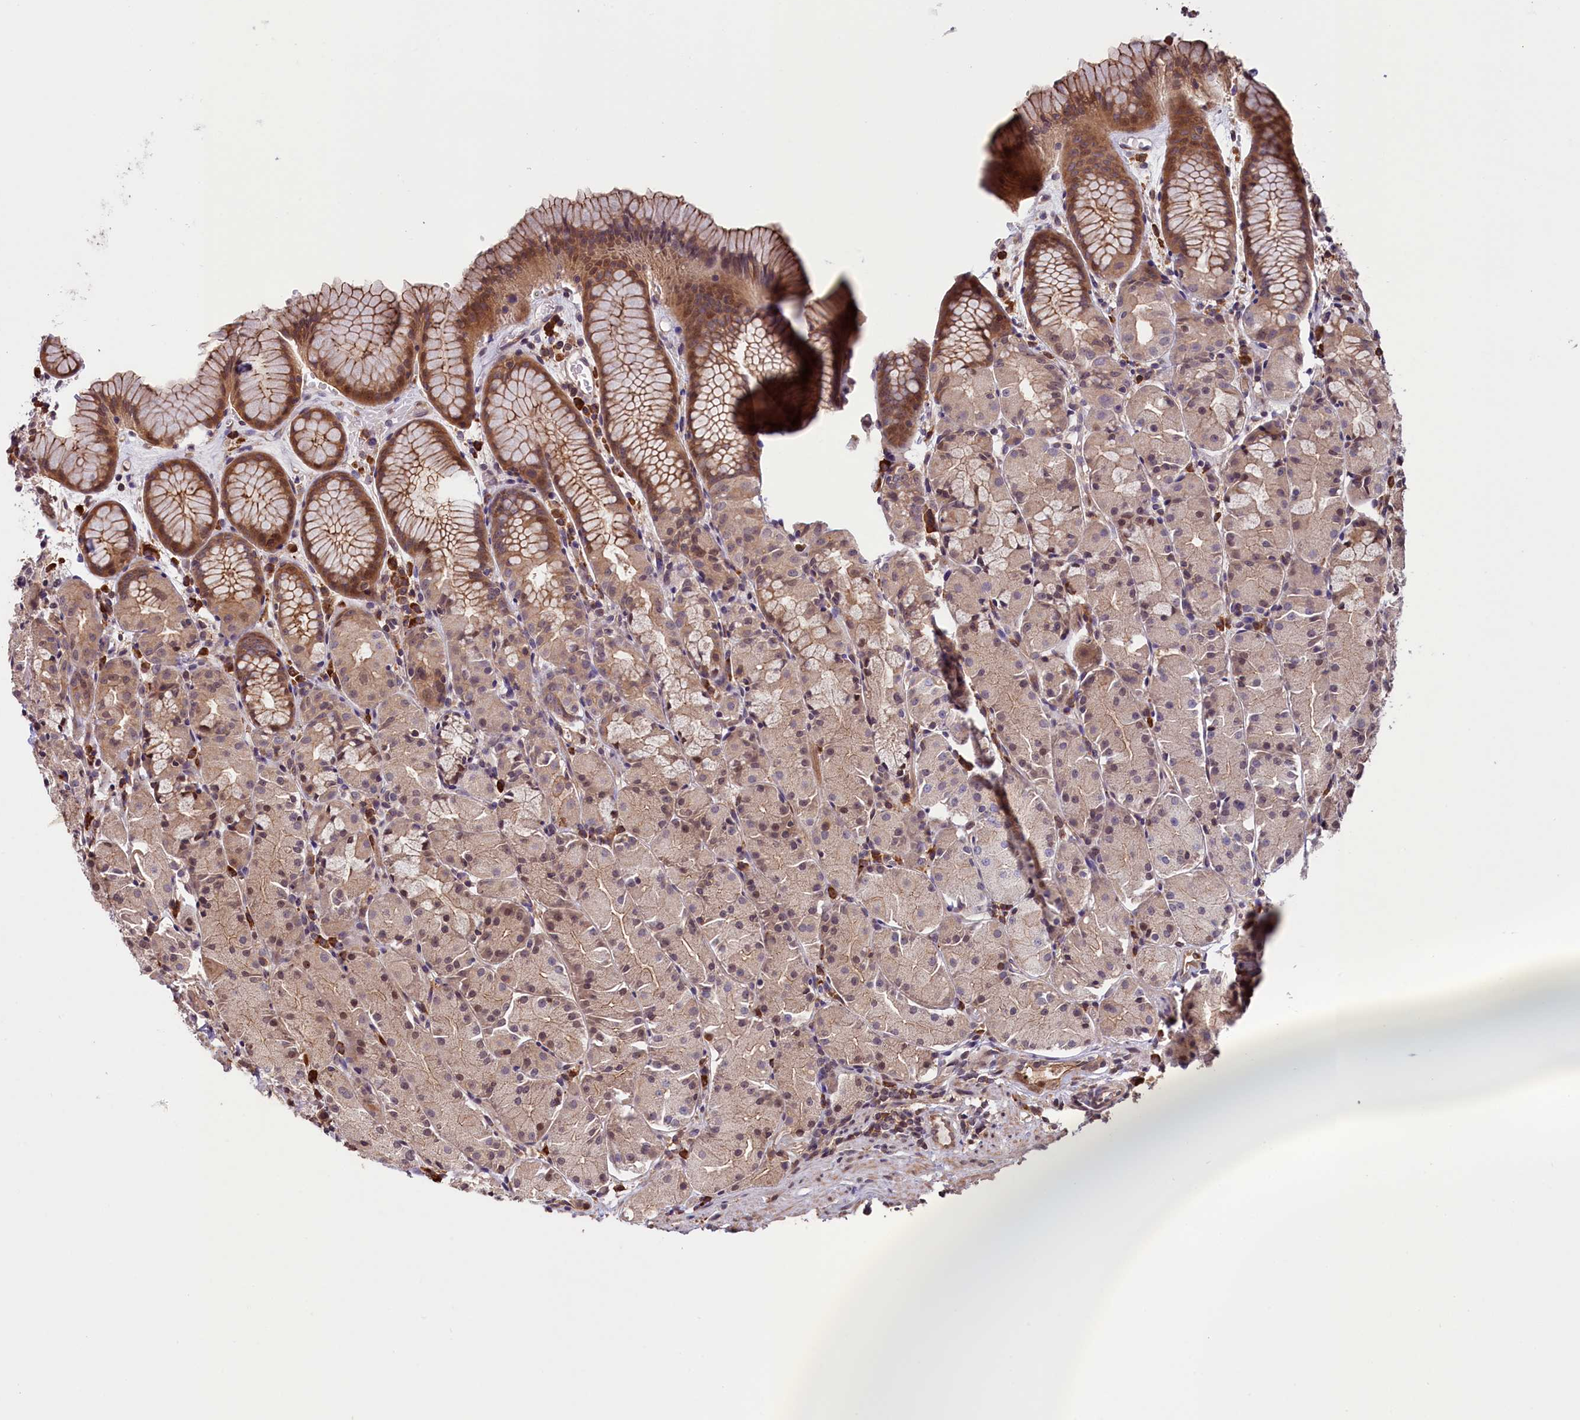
{"staining": {"intensity": "moderate", "quantity": "25%-75%", "location": "cytoplasmic/membranous,nuclear"}, "tissue": "stomach", "cell_type": "Glandular cells", "image_type": "normal", "snomed": [{"axis": "morphology", "description": "Normal tissue, NOS"}, {"axis": "topography", "description": "Stomach, upper"}], "caption": "An IHC photomicrograph of unremarkable tissue is shown. Protein staining in brown highlights moderate cytoplasmic/membranous,nuclear positivity in stomach within glandular cells.", "gene": "RIC8A", "patient": {"sex": "male", "age": 47}}